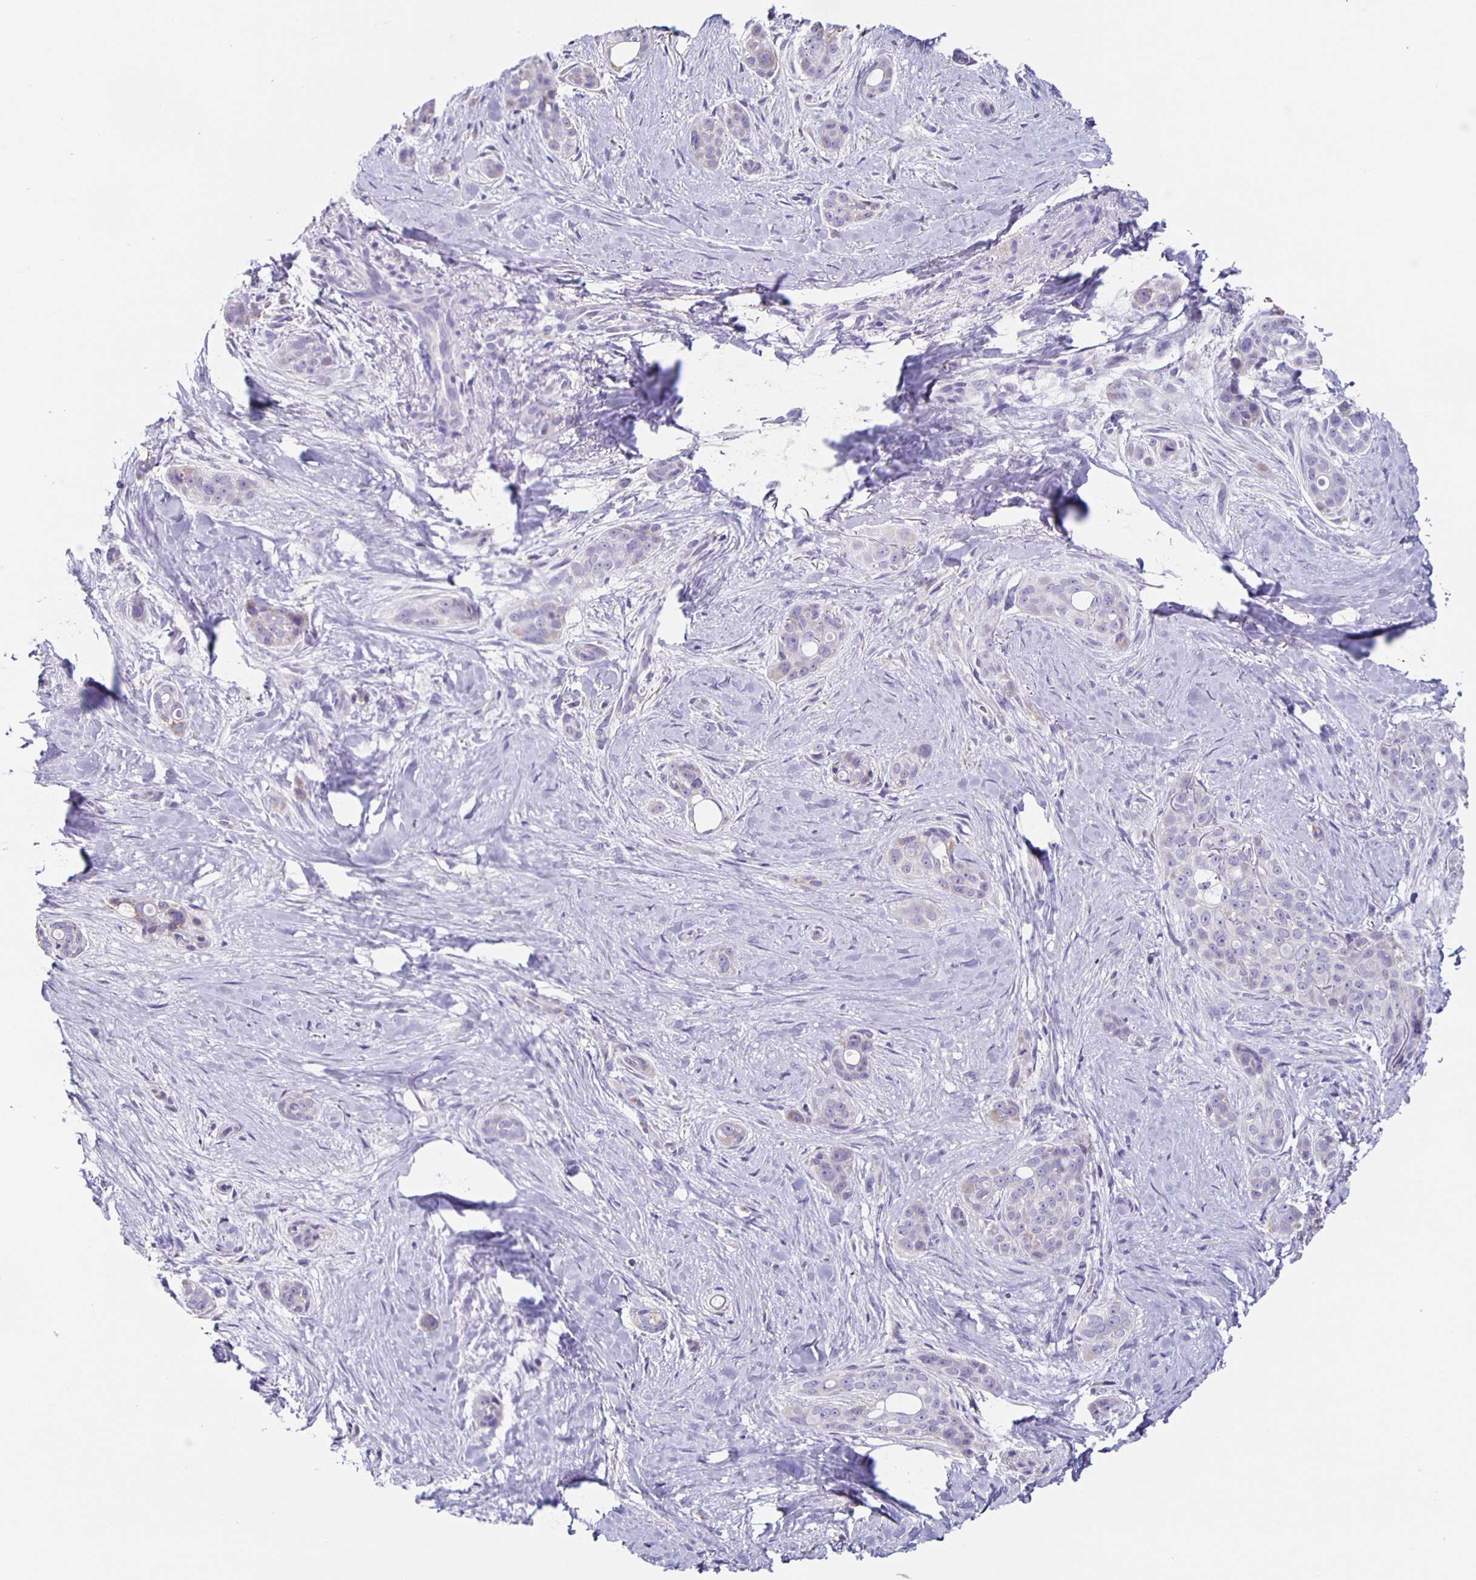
{"staining": {"intensity": "negative", "quantity": "none", "location": "none"}, "tissue": "skin cancer", "cell_type": "Tumor cells", "image_type": "cancer", "snomed": [{"axis": "morphology", "description": "Basal cell carcinoma"}, {"axis": "topography", "description": "Skin"}], "caption": "Immunohistochemical staining of human basal cell carcinoma (skin) shows no significant positivity in tumor cells. Brightfield microscopy of immunohistochemistry (IHC) stained with DAB (brown) and hematoxylin (blue), captured at high magnification.", "gene": "TPPP", "patient": {"sex": "female", "age": 79}}